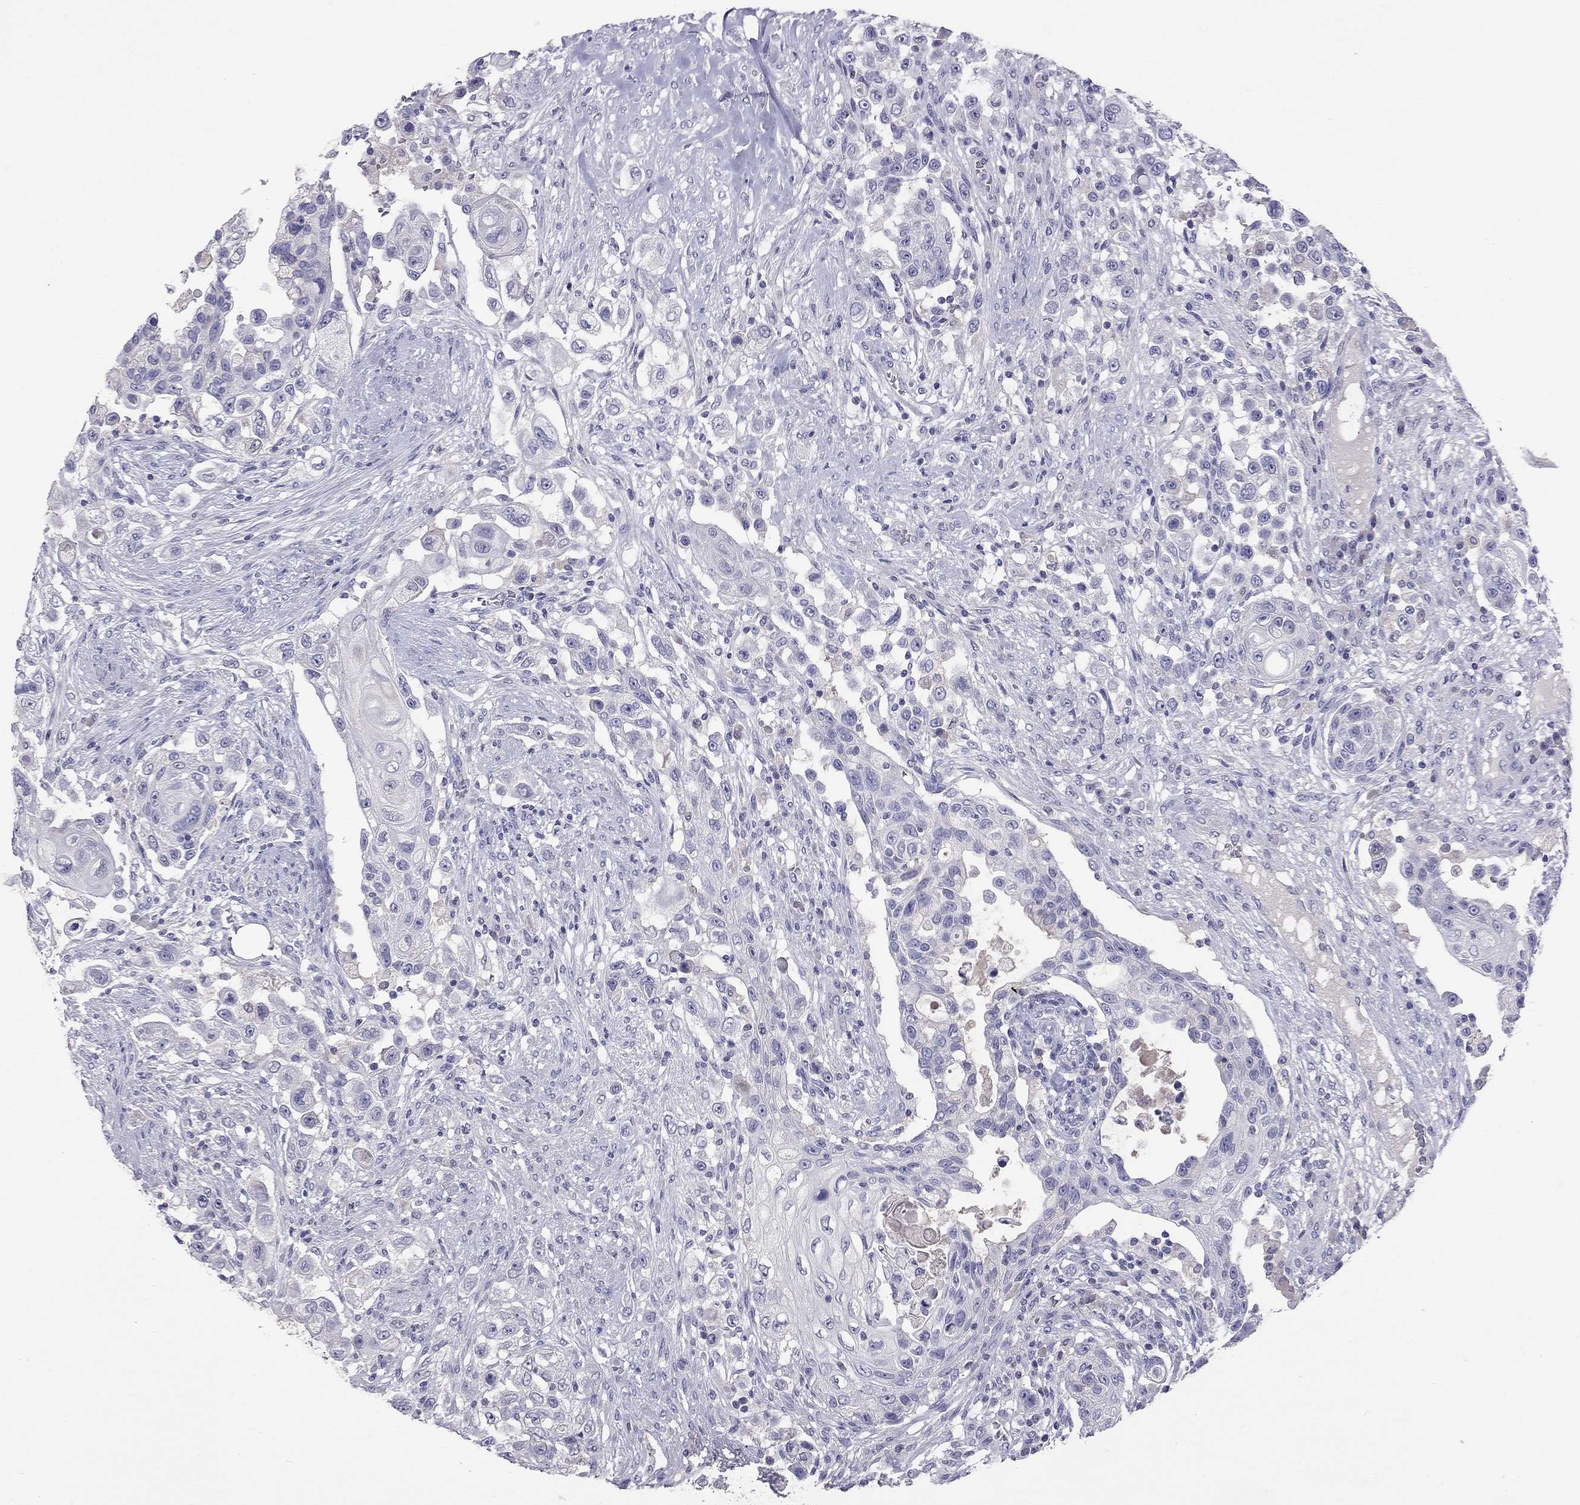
{"staining": {"intensity": "negative", "quantity": "none", "location": "none"}, "tissue": "urothelial cancer", "cell_type": "Tumor cells", "image_type": "cancer", "snomed": [{"axis": "morphology", "description": "Urothelial carcinoma, High grade"}, {"axis": "topography", "description": "Urinary bladder"}], "caption": "DAB (3,3'-diaminobenzidine) immunohistochemical staining of urothelial cancer demonstrates no significant staining in tumor cells.", "gene": "CFAP91", "patient": {"sex": "female", "age": 56}}